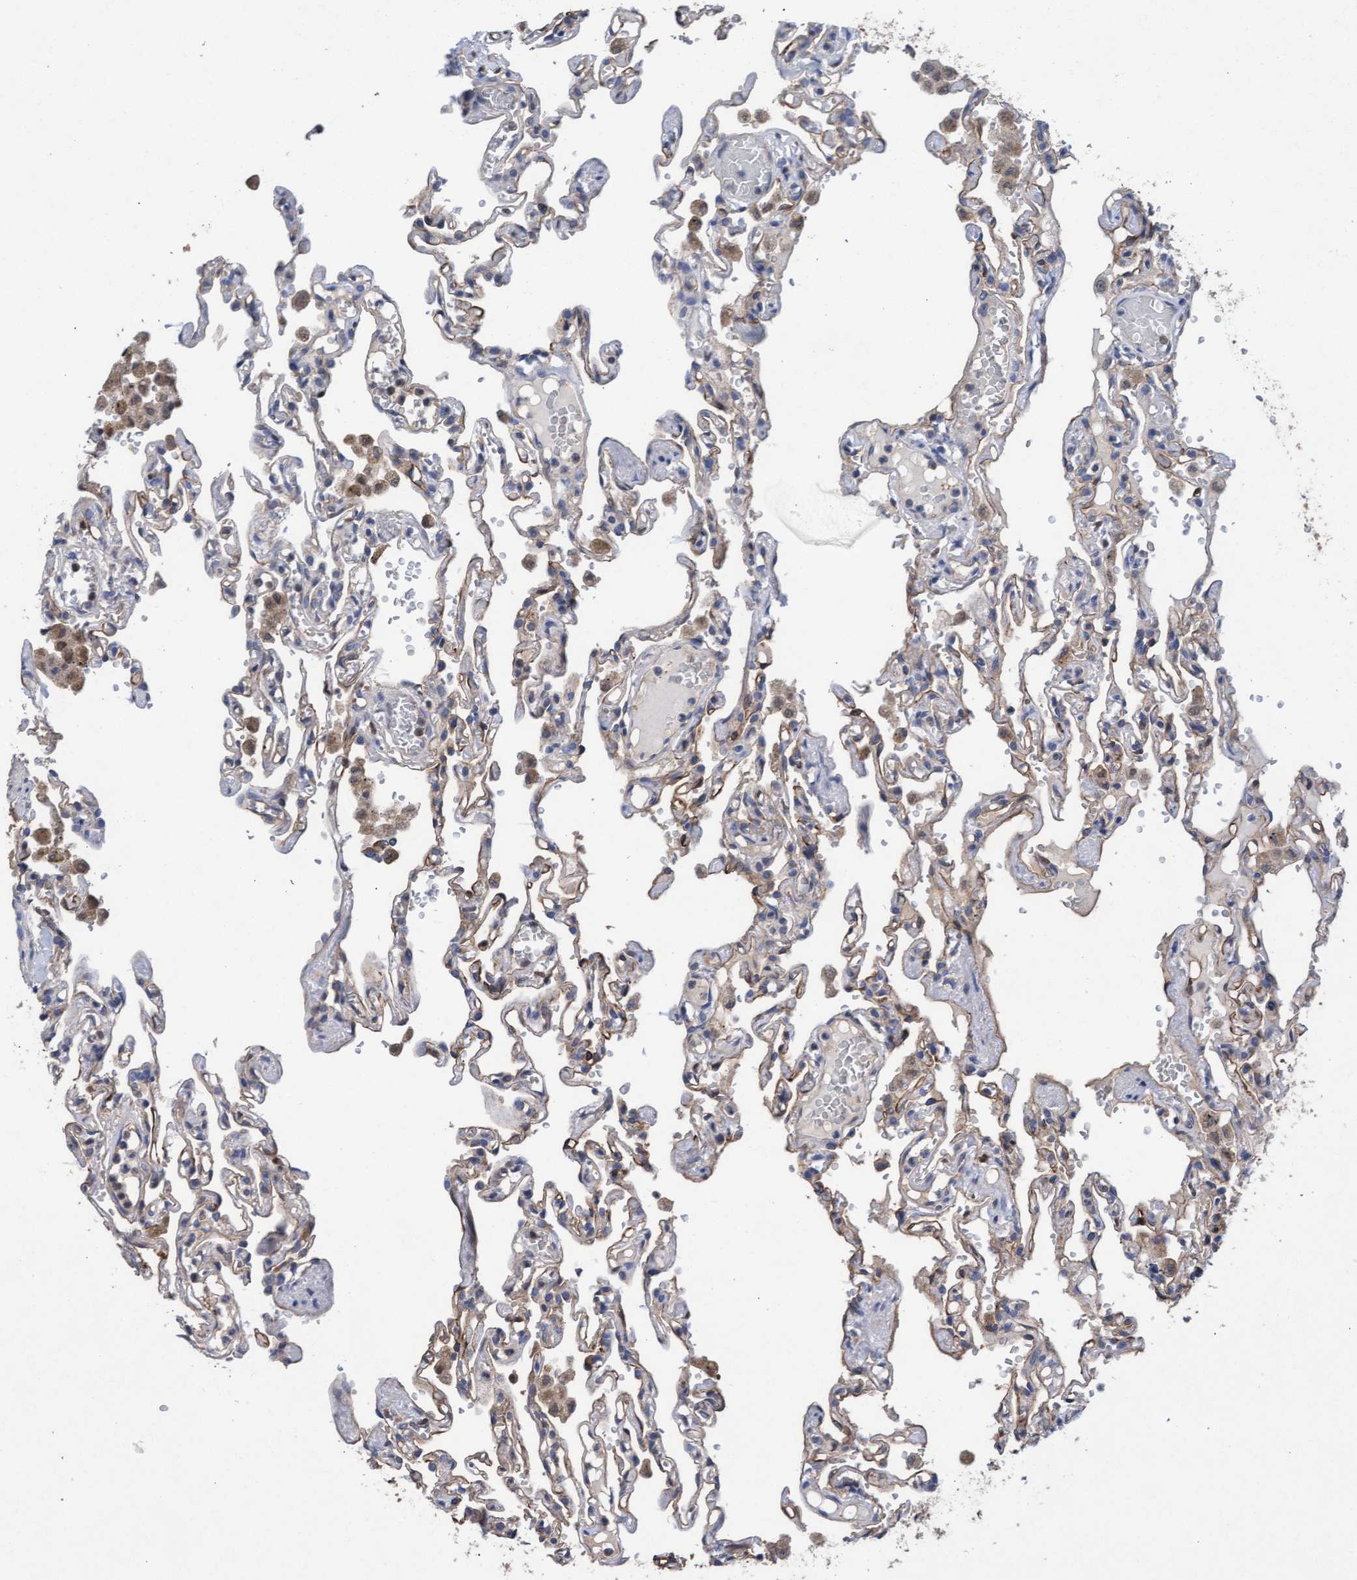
{"staining": {"intensity": "moderate", "quantity": "25%-75%", "location": "cytoplasmic/membranous"}, "tissue": "lung", "cell_type": "Alveolar cells", "image_type": "normal", "snomed": [{"axis": "morphology", "description": "Normal tissue, NOS"}, {"axis": "topography", "description": "Lung"}], "caption": "Brown immunohistochemical staining in normal lung reveals moderate cytoplasmic/membranous positivity in about 25%-75% of alveolar cells. The protein is shown in brown color, while the nuclei are stained blue.", "gene": "MRPL38", "patient": {"sex": "male", "age": 21}}